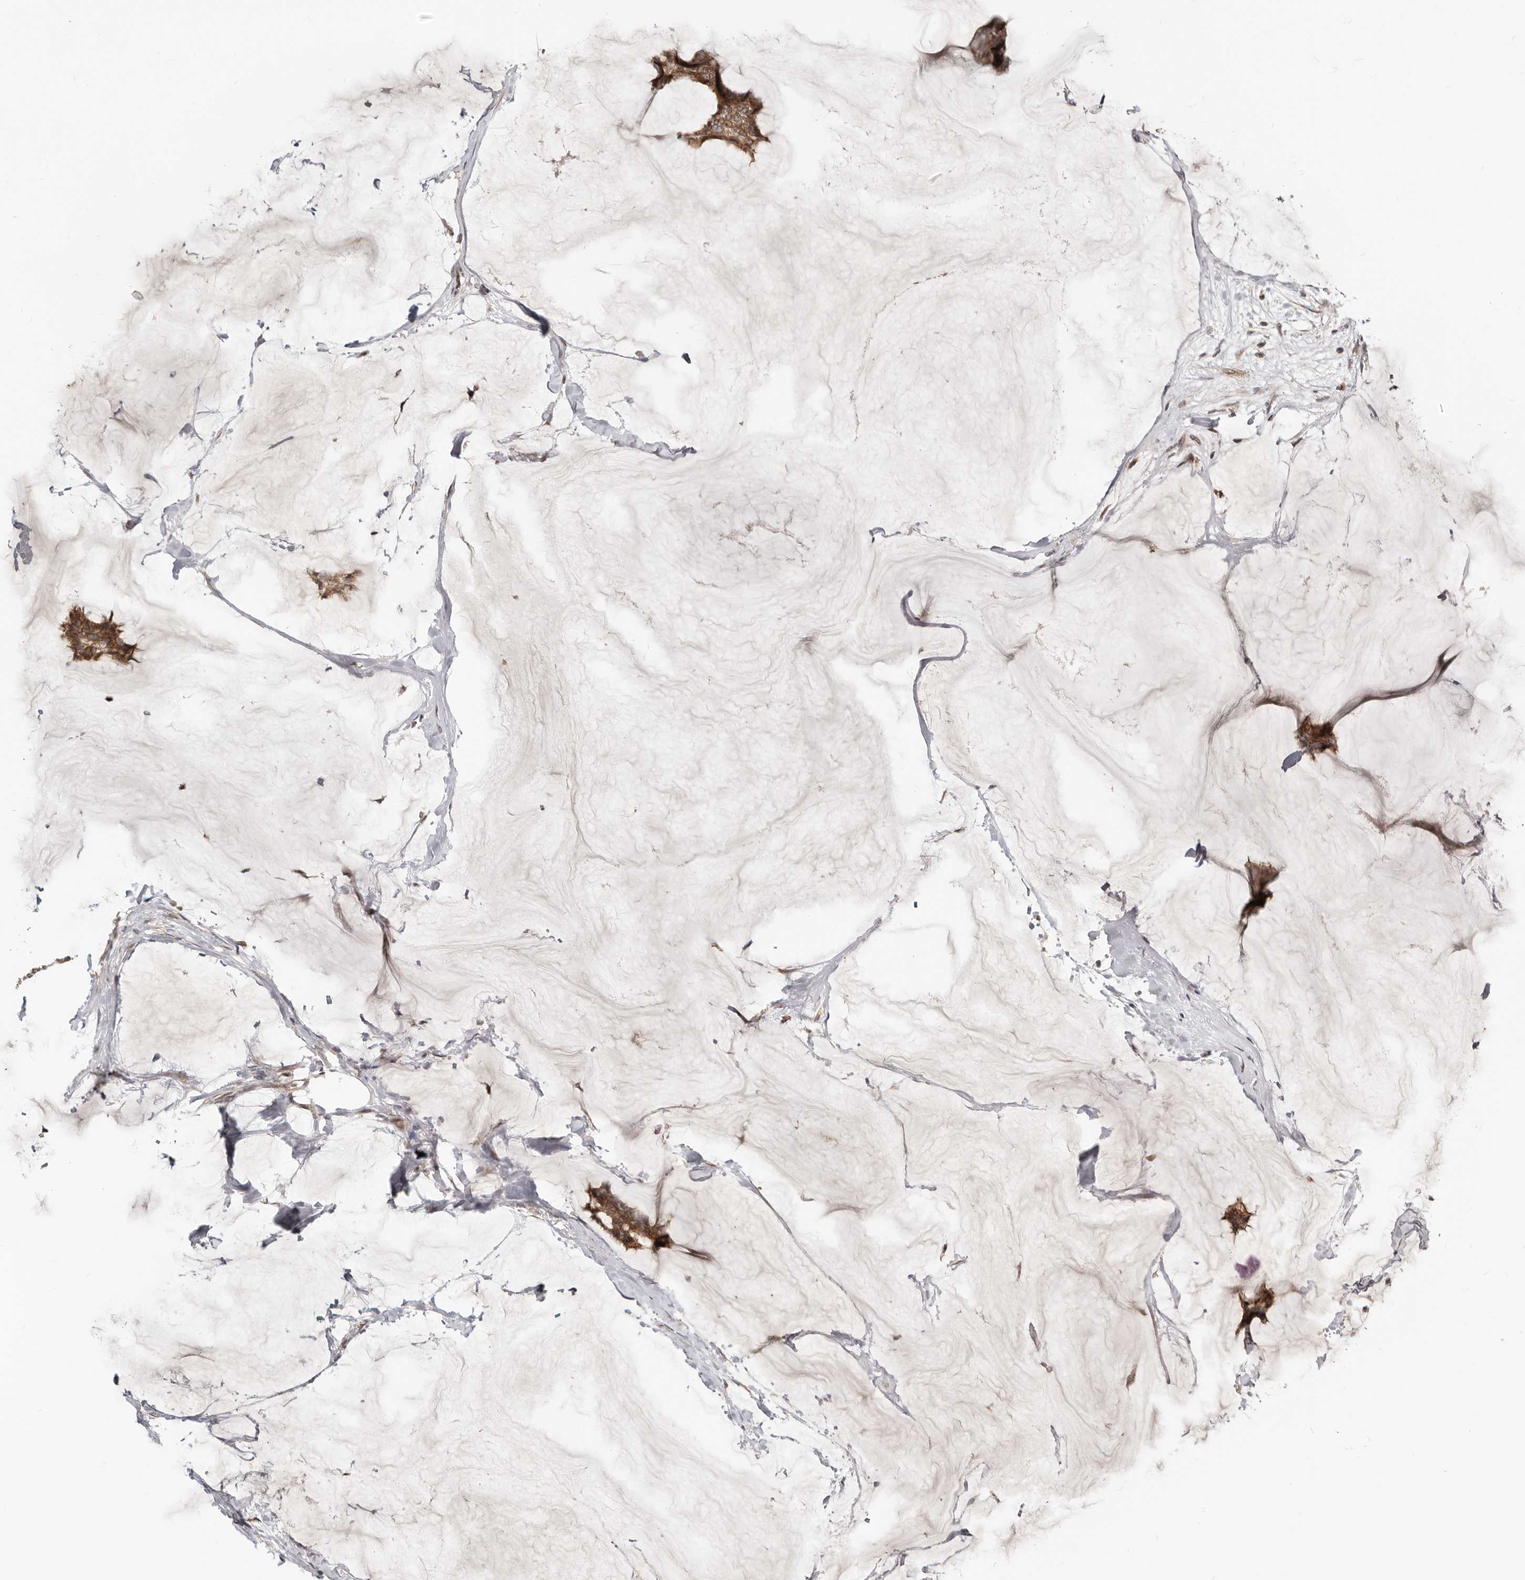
{"staining": {"intensity": "moderate", "quantity": ">75%", "location": "cytoplasmic/membranous,nuclear"}, "tissue": "breast cancer", "cell_type": "Tumor cells", "image_type": "cancer", "snomed": [{"axis": "morphology", "description": "Duct carcinoma"}, {"axis": "topography", "description": "Breast"}], "caption": "Protein expression analysis of breast cancer (intraductal carcinoma) displays moderate cytoplasmic/membranous and nuclear positivity in about >75% of tumor cells. (DAB (3,3'-diaminobenzidine) IHC, brown staining for protein, blue staining for nuclei).", "gene": "NUP153", "patient": {"sex": "female", "age": 93}}